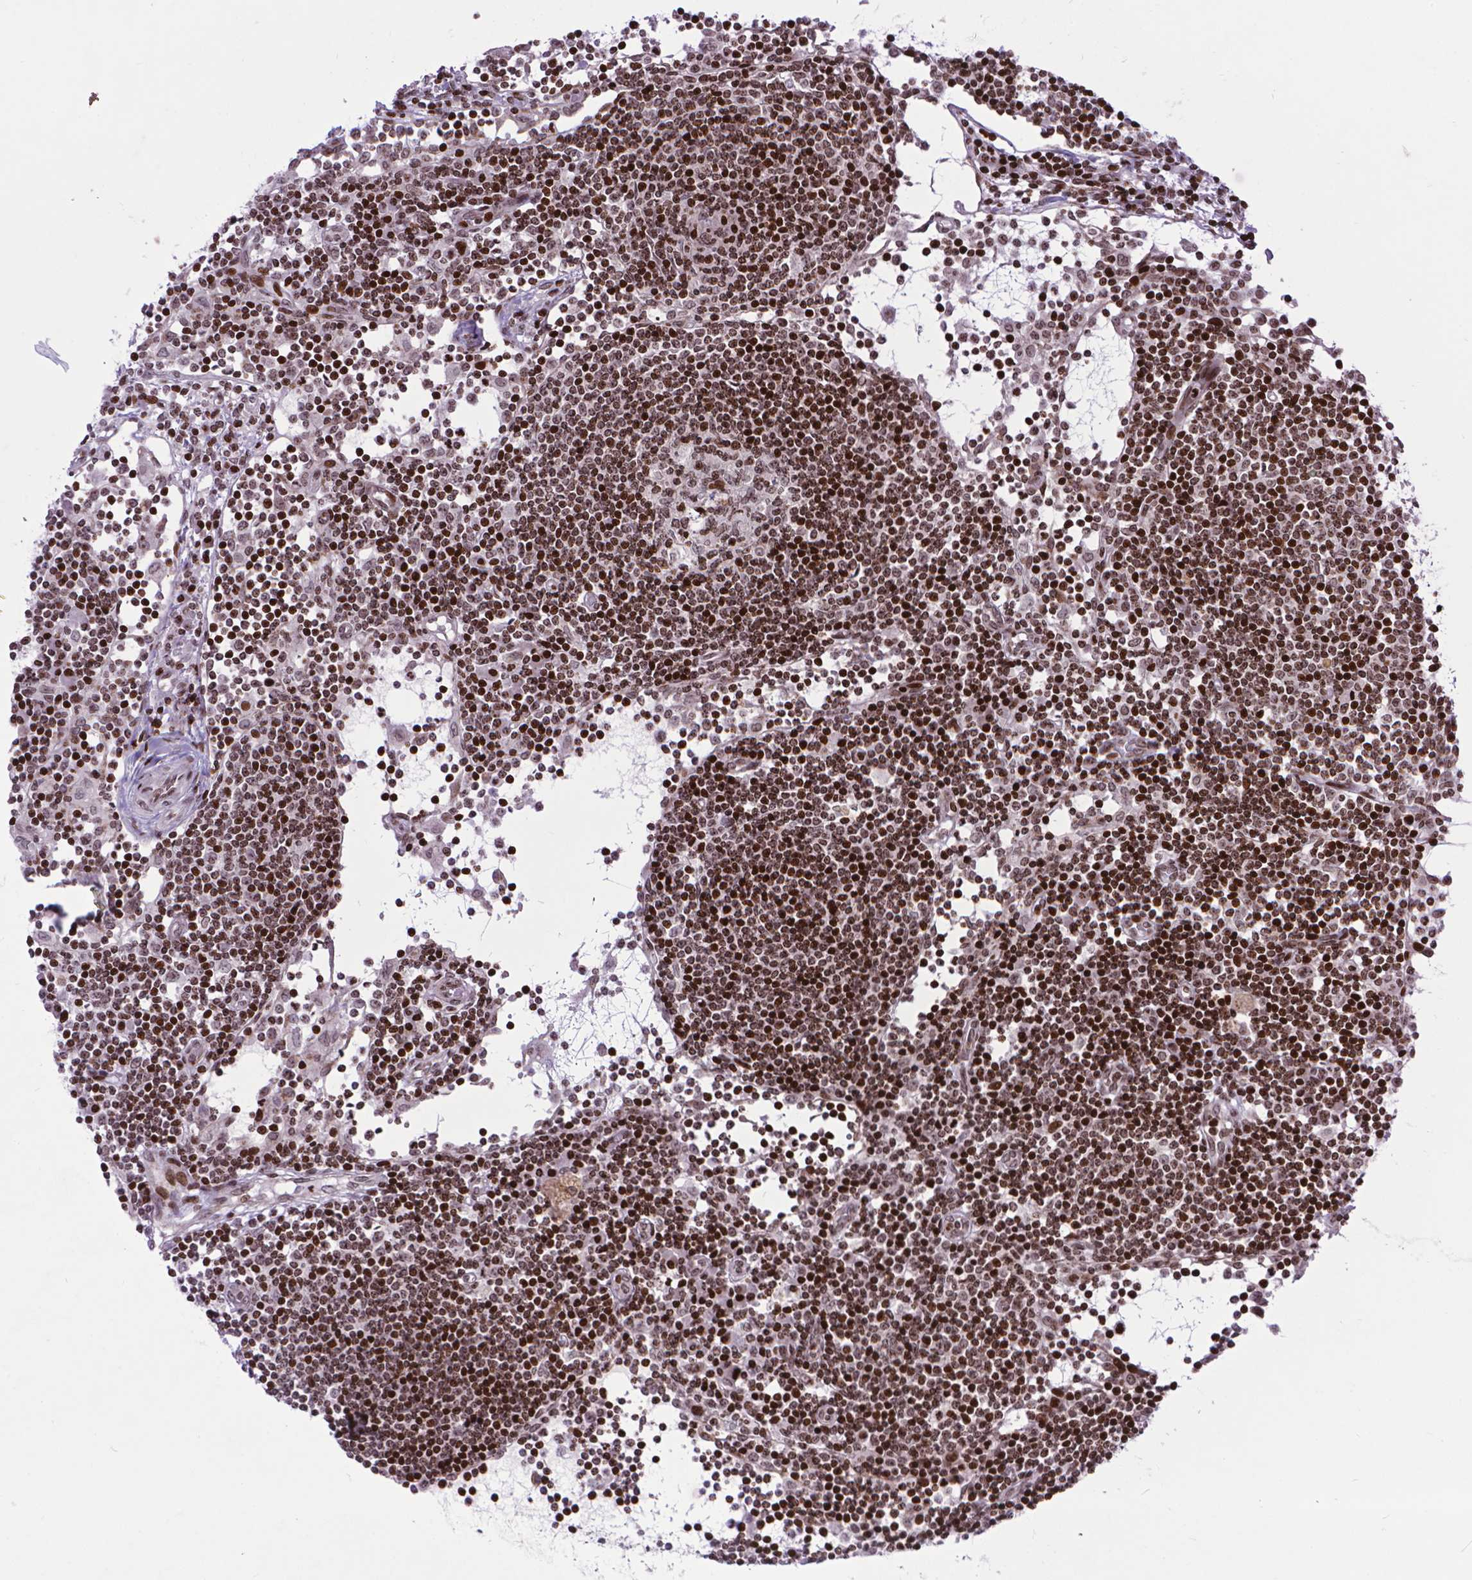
{"staining": {"intensity": "moderate", "quantity": ">75%", "location": "nuclear"}, "tissue": "lymph node", "cell_type": "Germinal center cells", "image_type": "normal", "snomed": [{"axis": "morphology", "description": "Normal tissue, NOS"}, {"axis": "topography", "description": "Lymph node"}], "caption": "IHC micrograph of normal human lymph node stained for a protein (brown), which shows medium levels of moderate nuclear expression in approximately >75% of germinal center cells.", "gene": "AMER1", "patient": {"sex": "female", "age": 72}}